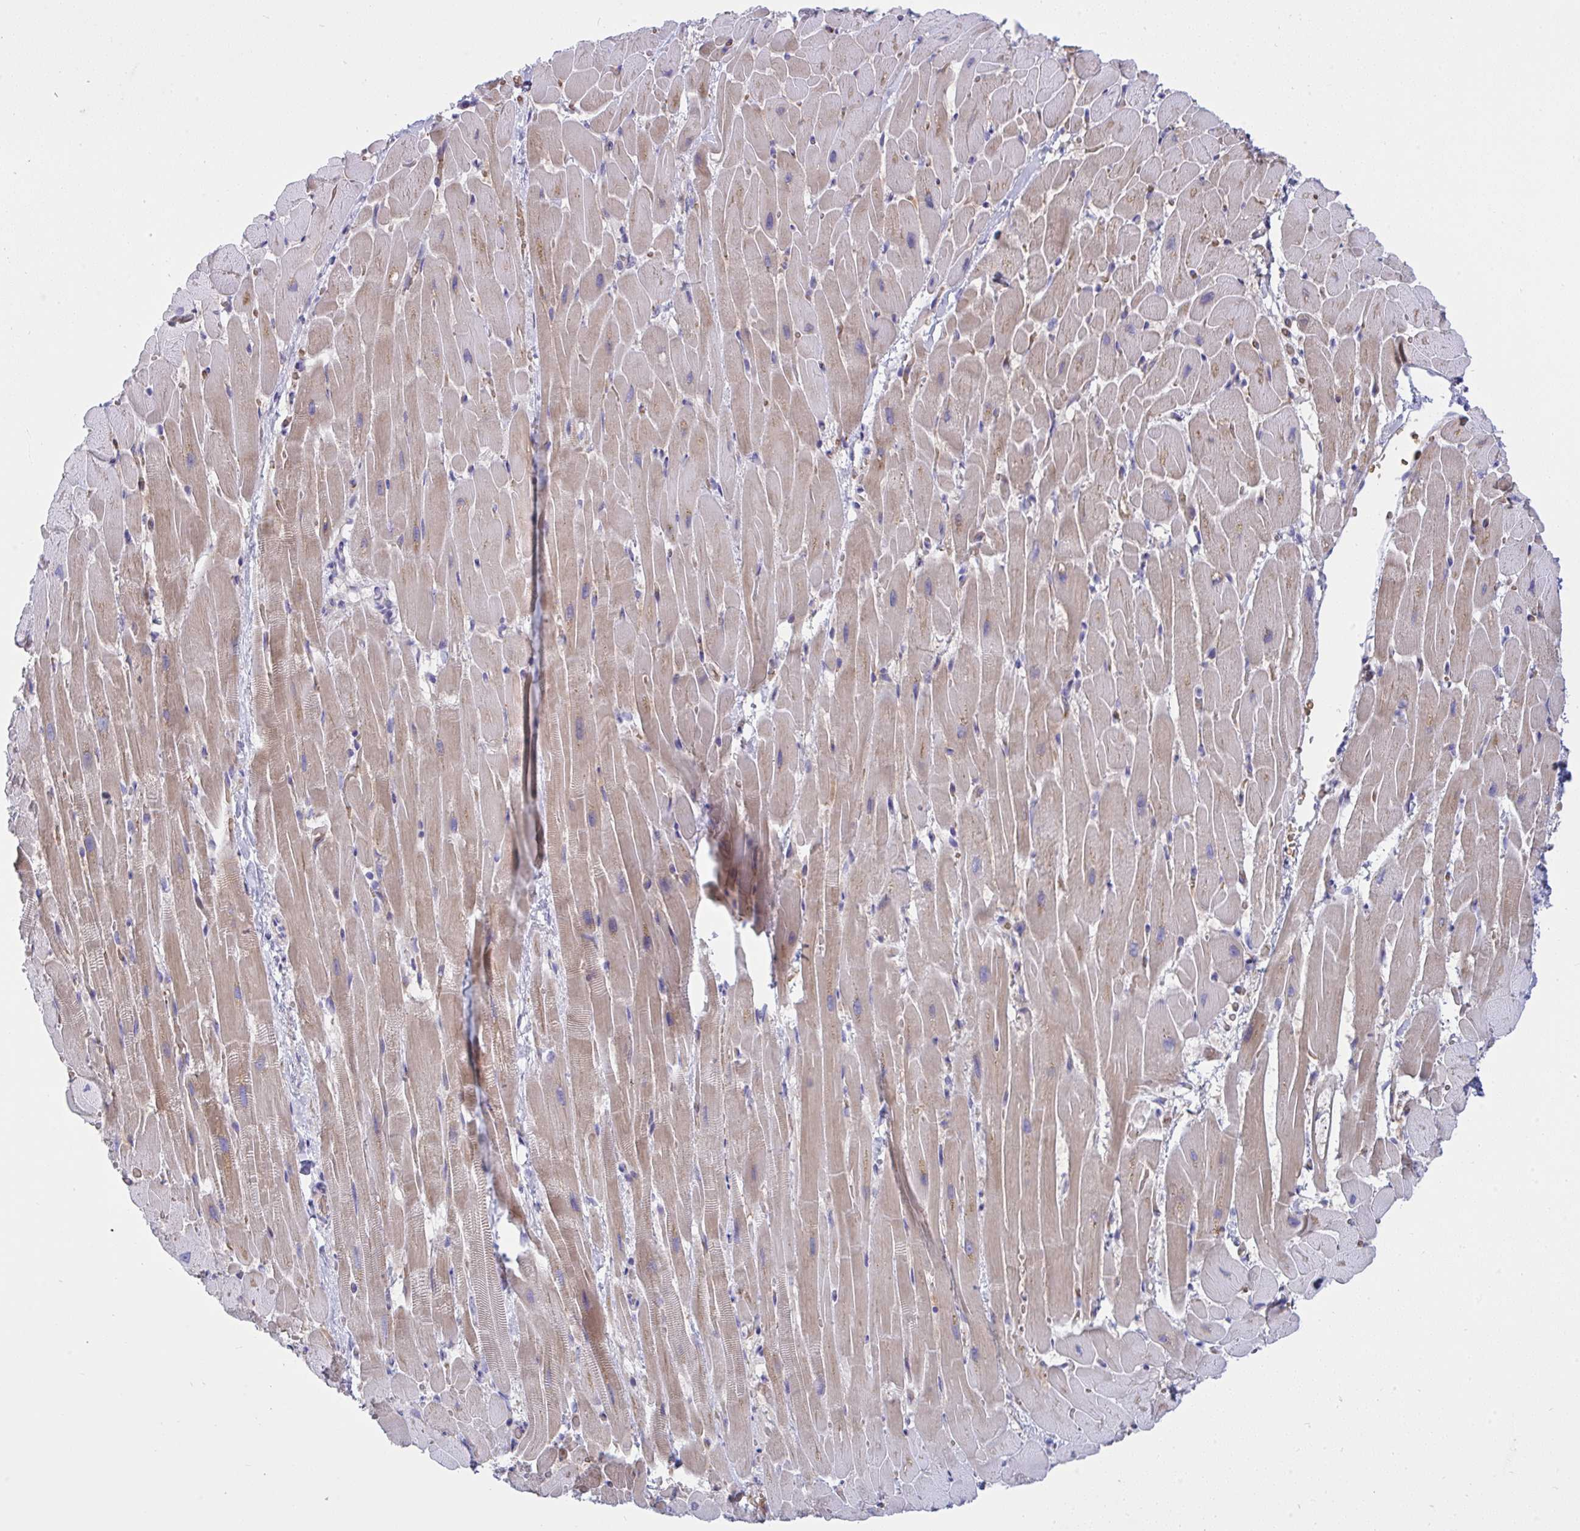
{"staining": {"intensity": "weak", "quantity": "25%-75%", "location": "cytoplasmic/membranous"}, "tissue": "heart muscle", "cell_type": "Cardiomyocytes", "image_type": "normal", "snomed": [{"axis": "morphology", "description": "Normal tissue, NOS"}, {"axis": "topography", "description": "Heart"}], "caption": "Protein staining by immunohistochemistry (IHC) demonstrates weak cytoplasmic/membranous expression in approximately 25%-75% of cardiomyocytes in benign heart muscle. The protein of interest is stained brown, and the nuclei are stained in blue (DAB (3,3'-diaminobenzidine) IHC with brightfield microscopy, high magnification).", "gene": "NTN1", "patient": {"sex": "male", "age": 37}}